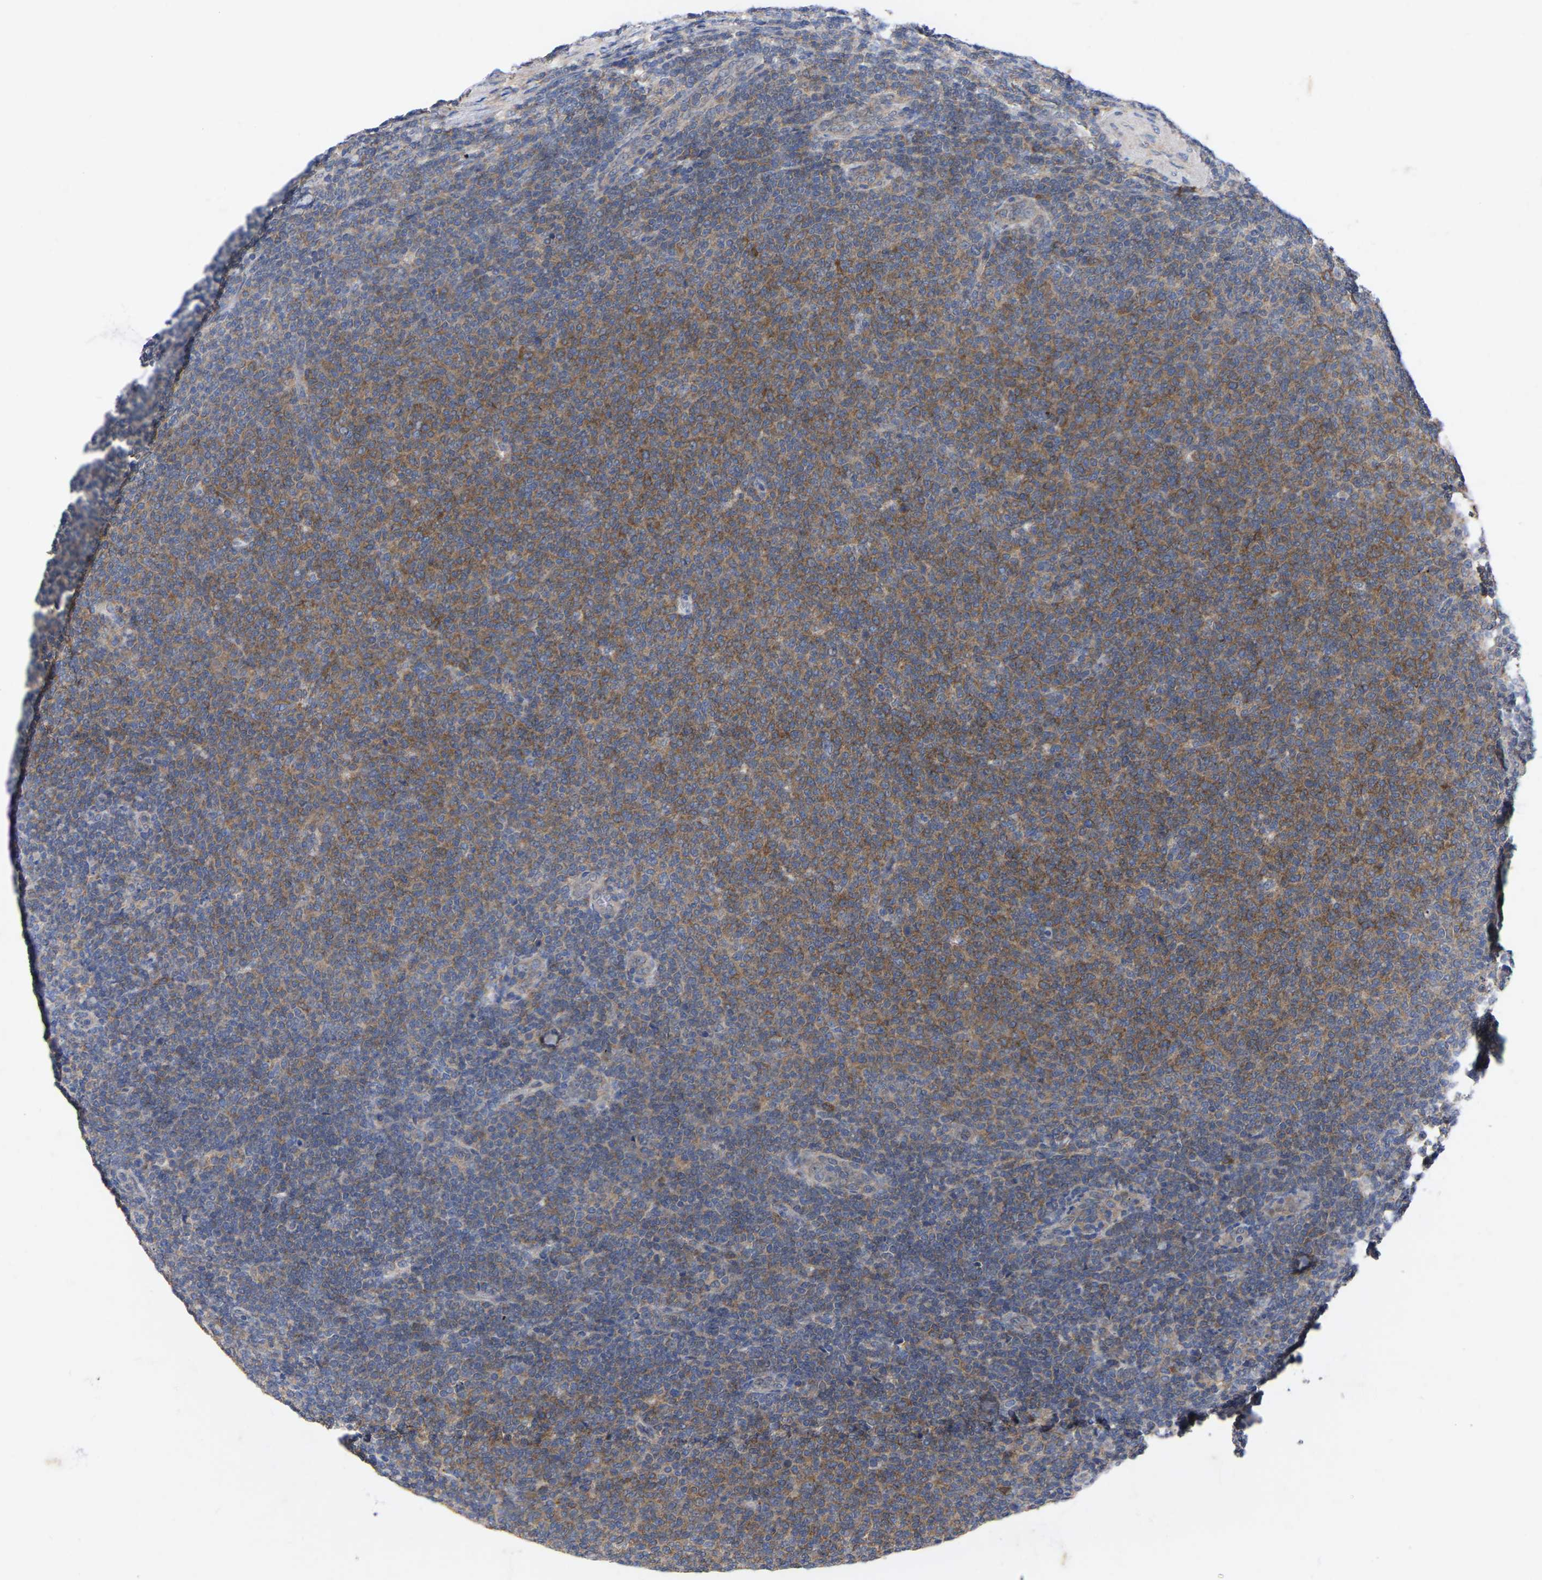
{"staining": {"intensity": "moderate", "quantity": "<25%", "location": "cytoplasmic/membranous"}, "tissue": "lymphoma", "cell_type": "Tumor cells", "image_type": "cancer", "snomed": [{"axis": "morphology", "description": "Malignant lymphoma, non-Hodgkin's type, Low grade"}, {"axis": "topography", "description": "Lymph node"}], "caption": "Protein staining of low-grade malignant lymphoma, non-Hodgkin's type tissue shows moderate cytoplasmic/membranous staining in approximately <25% of tumor cells.", "gene": "TCP1", "patient": {"sex": "male", "age": 66}}